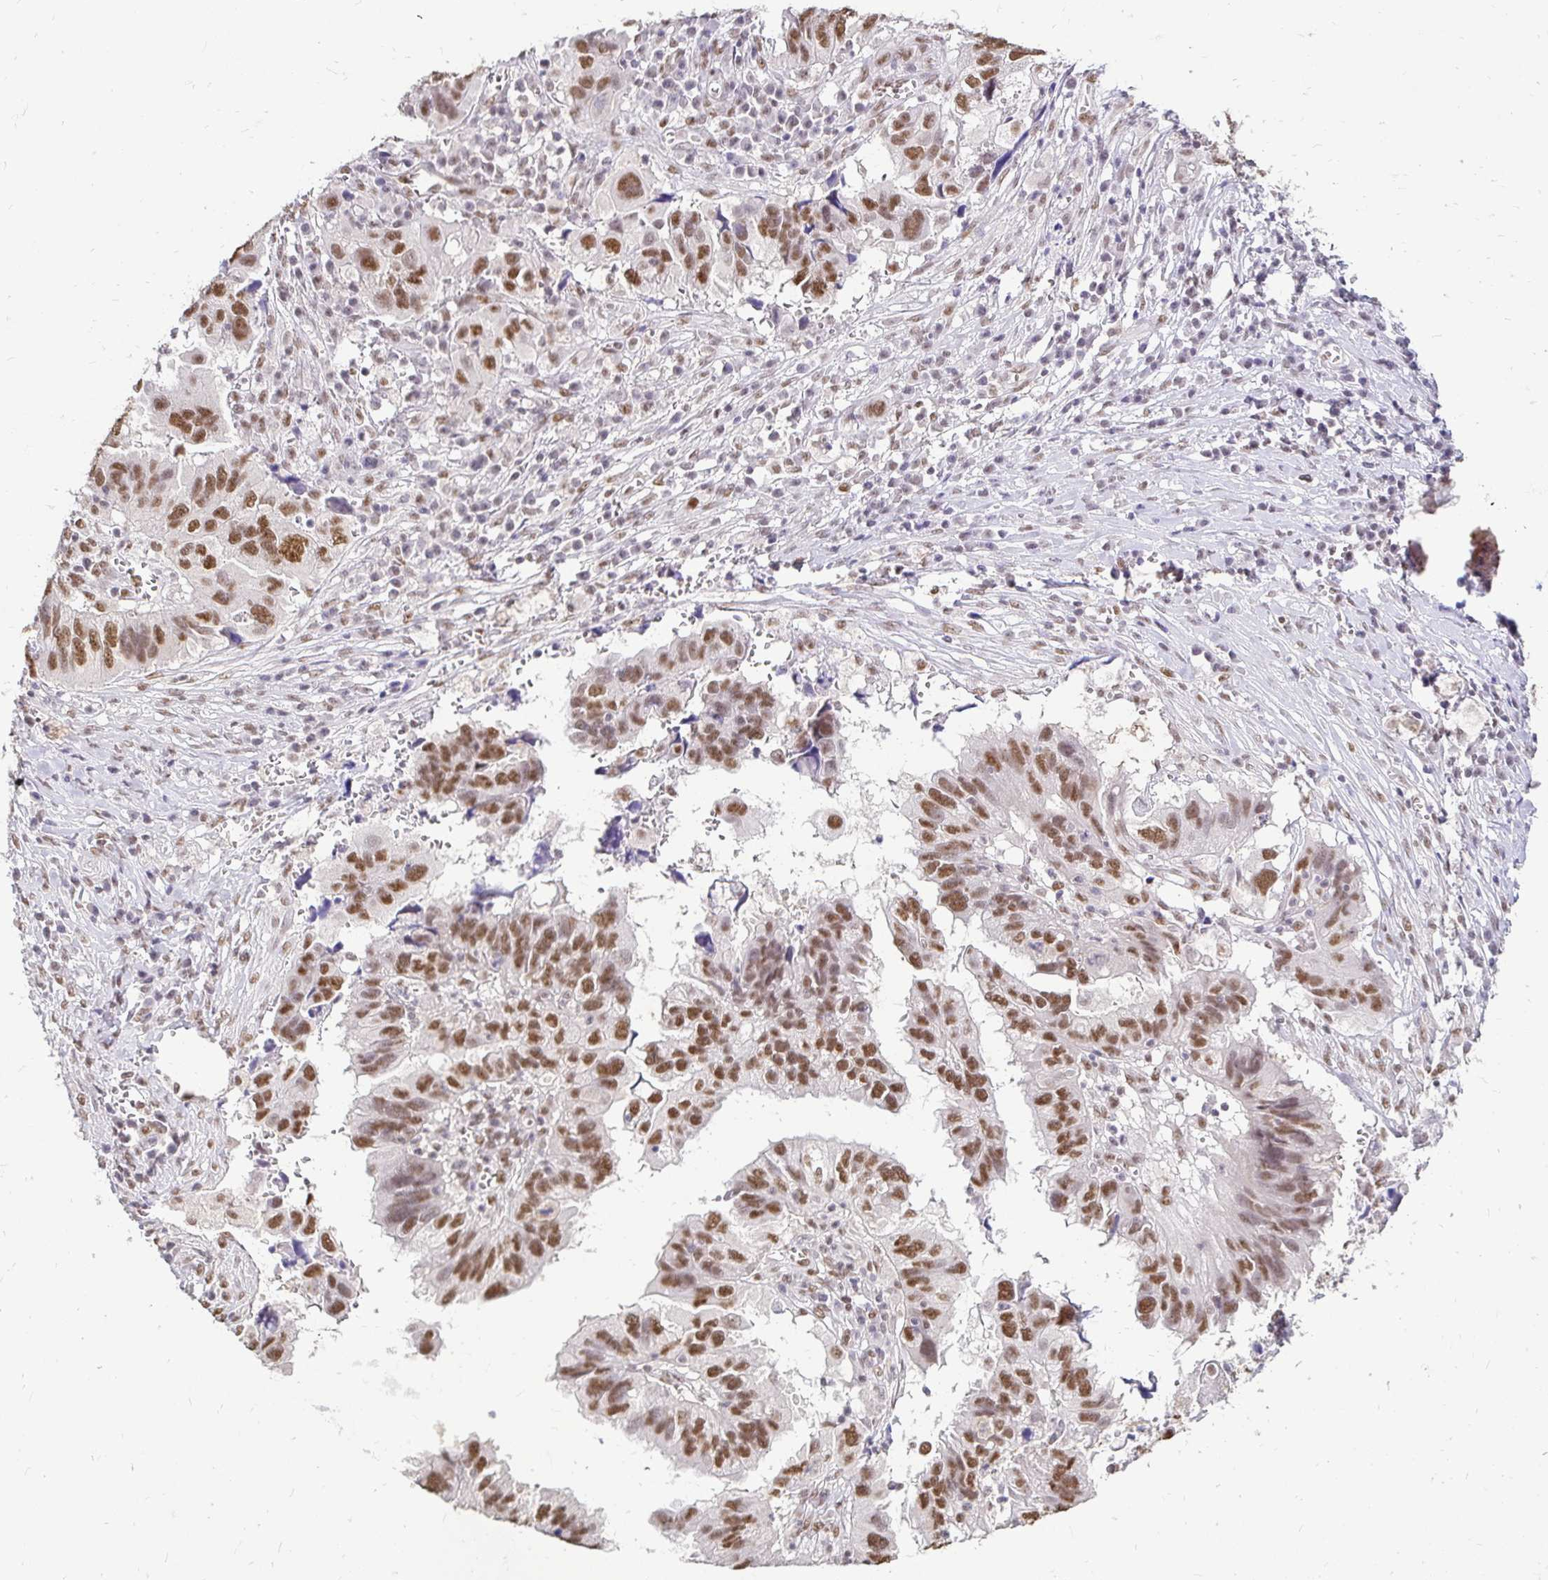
{"staining": {"intensity": "moderate", "quantity": ">75%", "location": "nuclear"}, "tissue": "ovarian cancer", "cell_type": "Tumor cells", "image_type": "cancer", "snomed": [{"axis": "morphology", "description": "Cystadenocarcinoma, serous, NOS"}, {"axis": "topography", "description": "Ovary"}], "caption": "Immunohistochemical staining of ovarian cancer (serous cystadenocarcinoma) exhibits medium levels of moderate nuclear positivity in about >75% of tumor cells.", "gene": "RIMS4", "patient": {"sex": "female", "age": 79}}